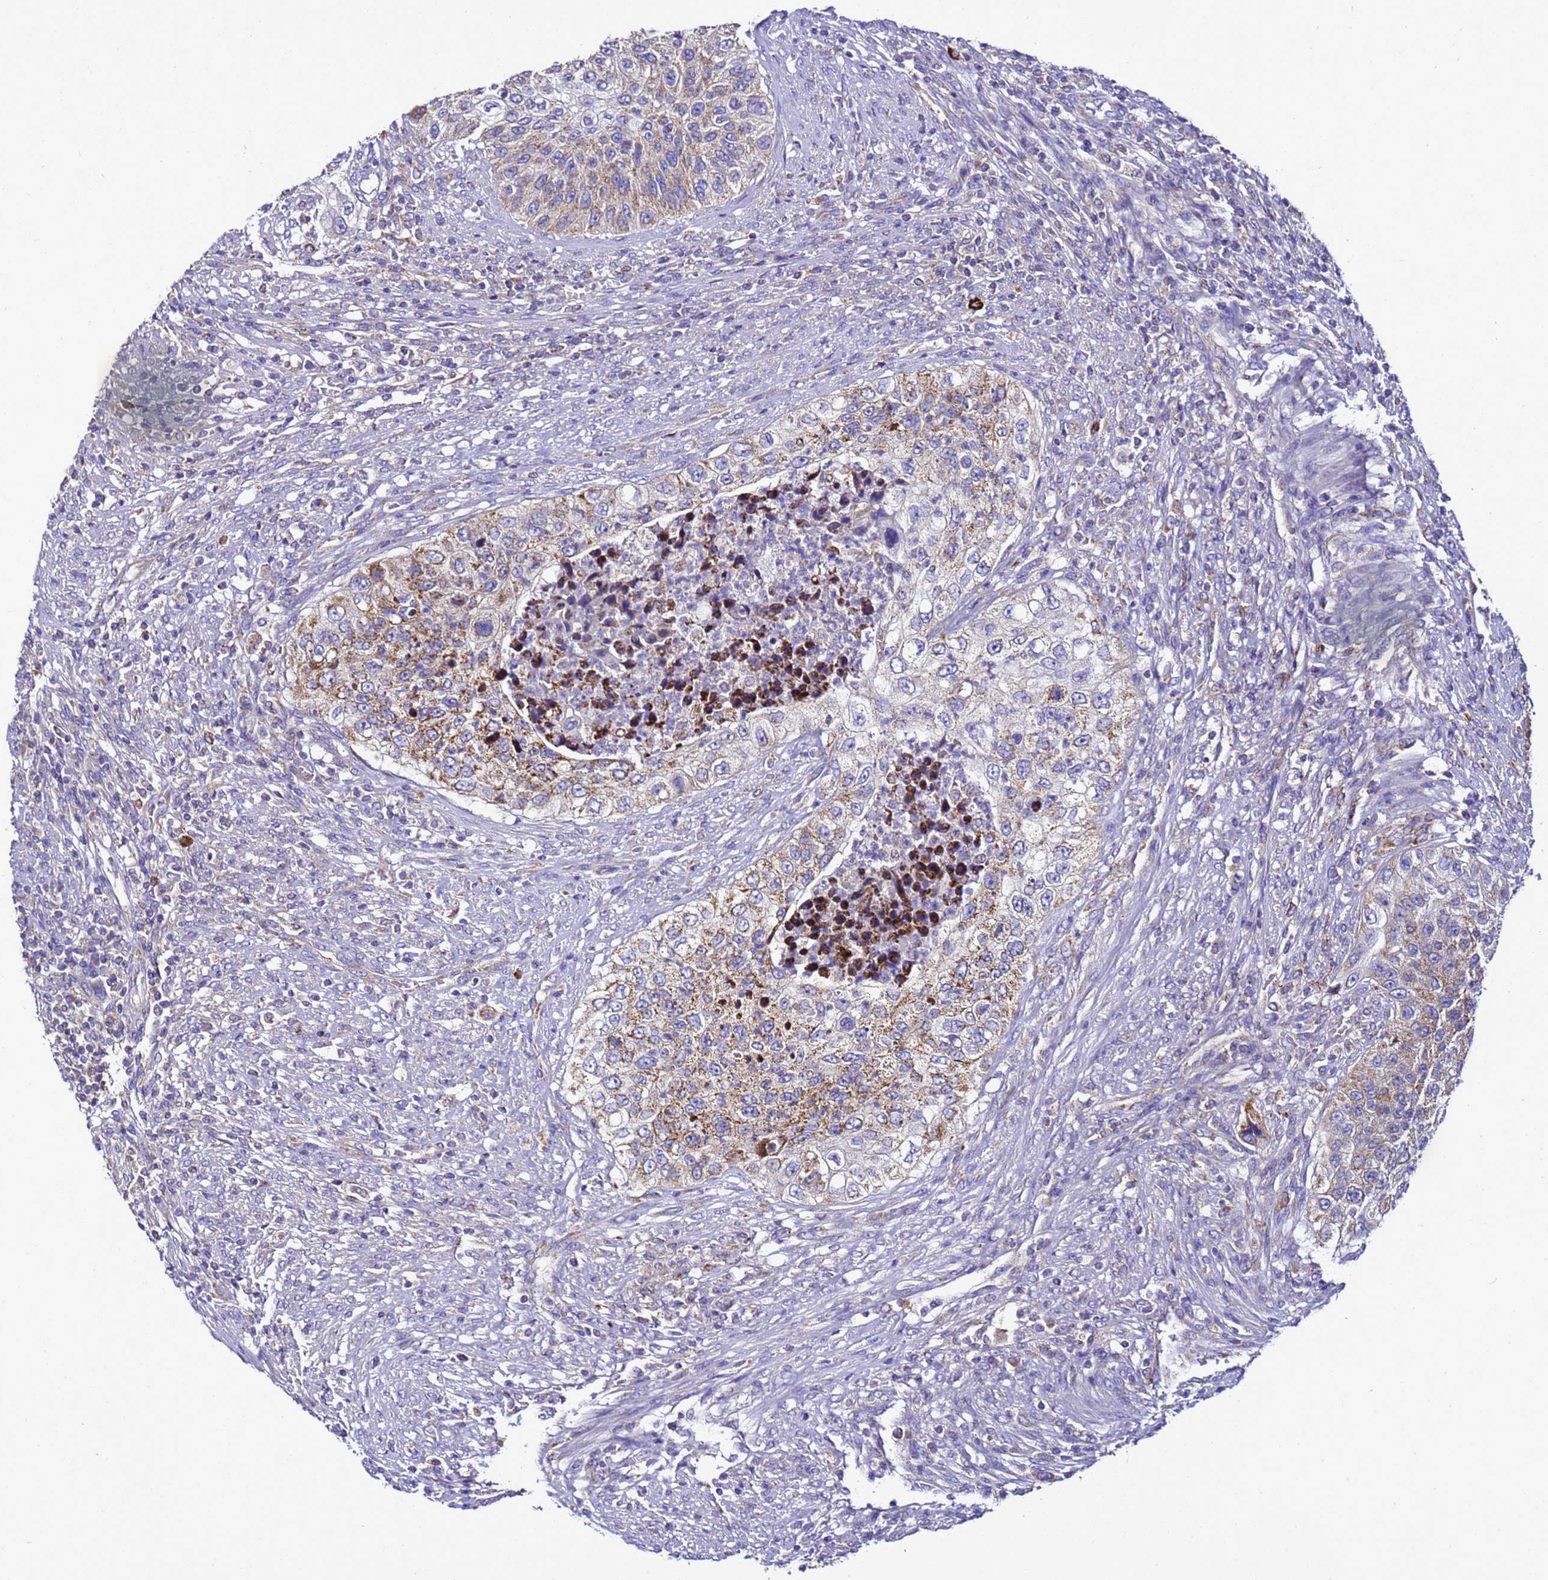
{"staining": {"intensity": "moderate", "quantity": "25%-75%", "location": "cytoplasmic/membranous"}, "tissue": "urothelial cancer", "cell_type": "Tumor cells", "image_type": "cancer", "snomed": [{"axis": "morphology", "description": "Urothelial carcinoma, High grade"}, {"axis": "topography", "description": "Urinary bladder"}], "caption": "The micrograph displays immunohistochemical staining of urothelial cancer. There is moderate cytoplasmic/membranous expression is seen in approximately 25%-75% of tumor cells. The protein is stained brown, and the nuclei are stained in blue (DAB (3,3'-diaminobenzidine) IHC with brightfield microscopy, high magnification).", "gene": "HIGD2A", "patient": {"sex": "female", "age": 60}}